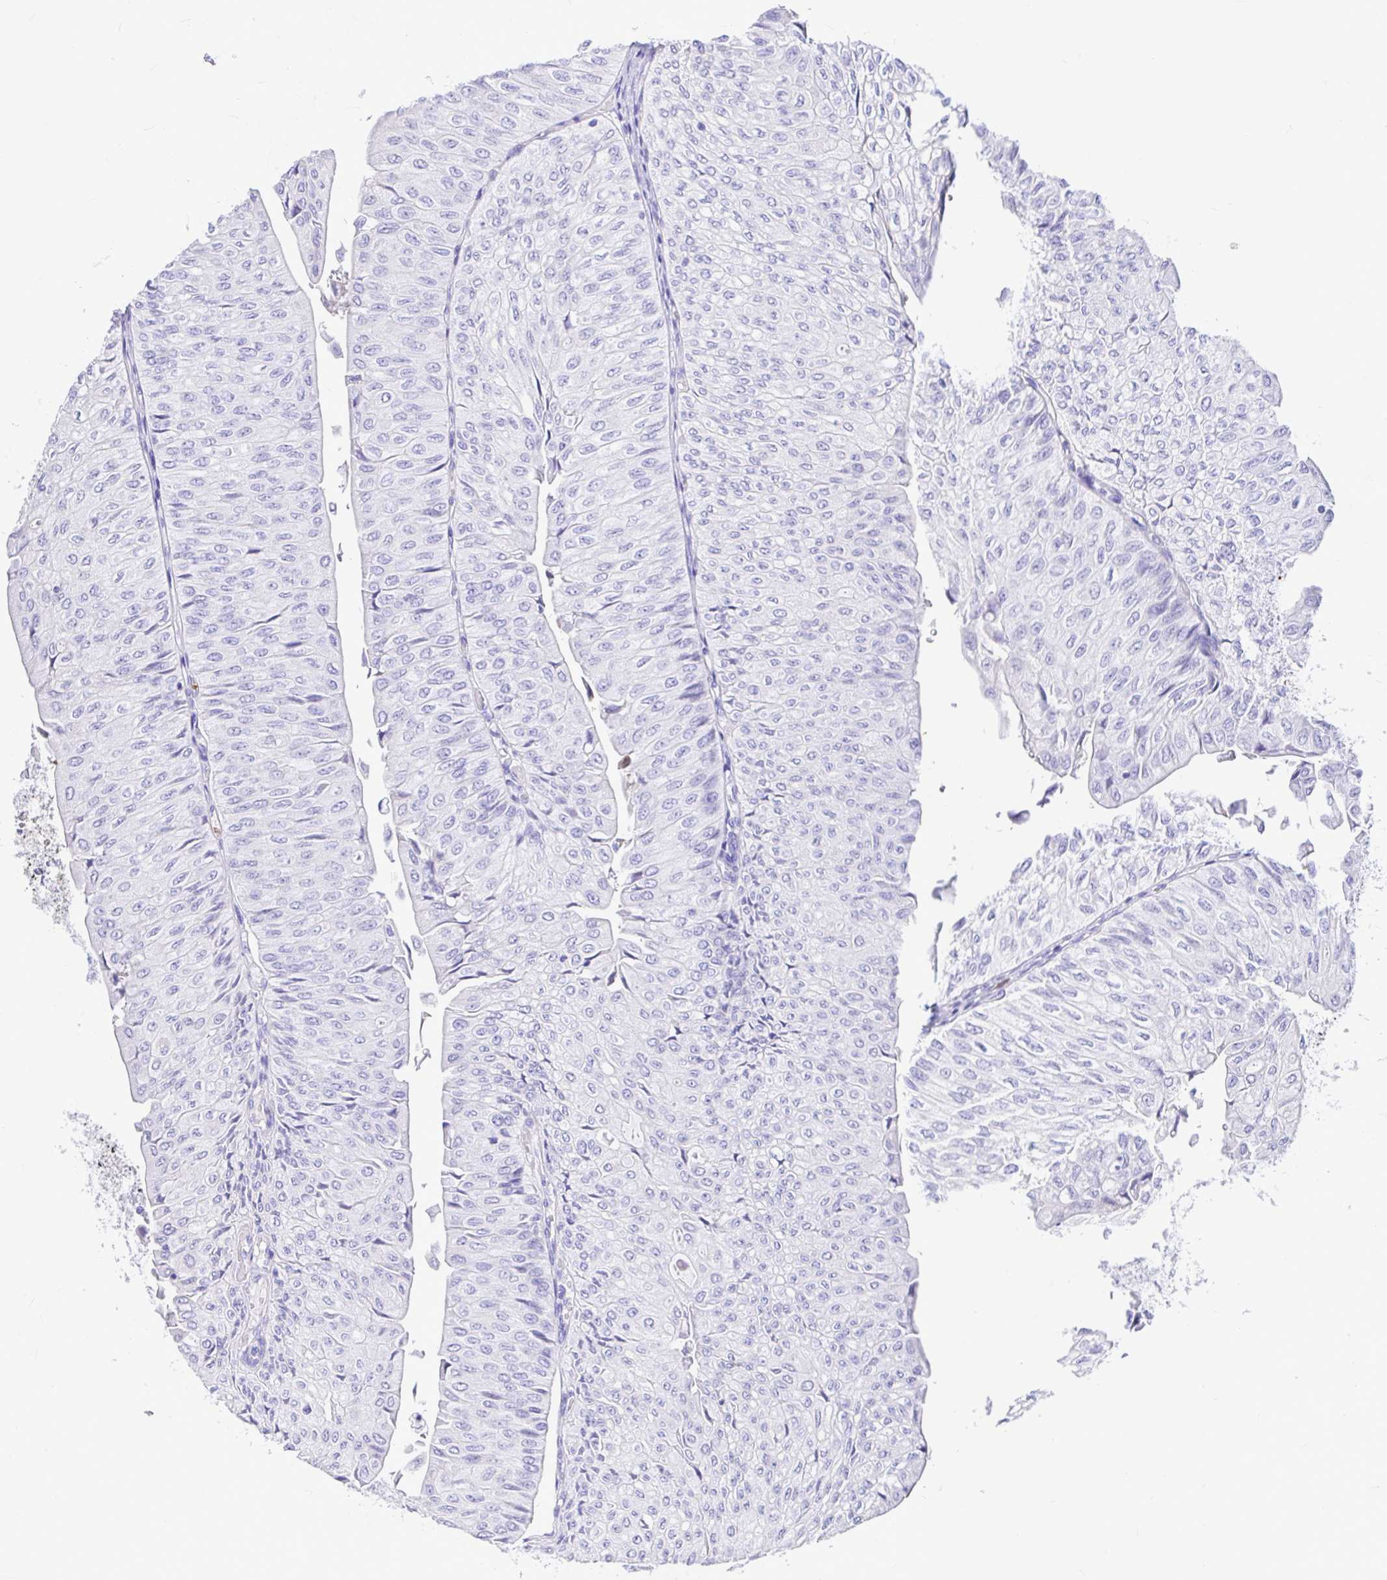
{"staining": {"intensity": "negative", "quantity": "none", "location": "none"}, "tissue": "urothelial cancer", "cell_type": "Tumor cells", "image_type": "cancer", "snomed": [{"axis": "morphology", "description": "Urothelial carcinoma, NOS"}, {"axis": "topography", "description": "Urinary bladder"}], "caption": "Tumor cells show no significant expression in urothelial cancer.", "gene": "CLEC1B", "patient": {"sex": "male", "age": 62}}